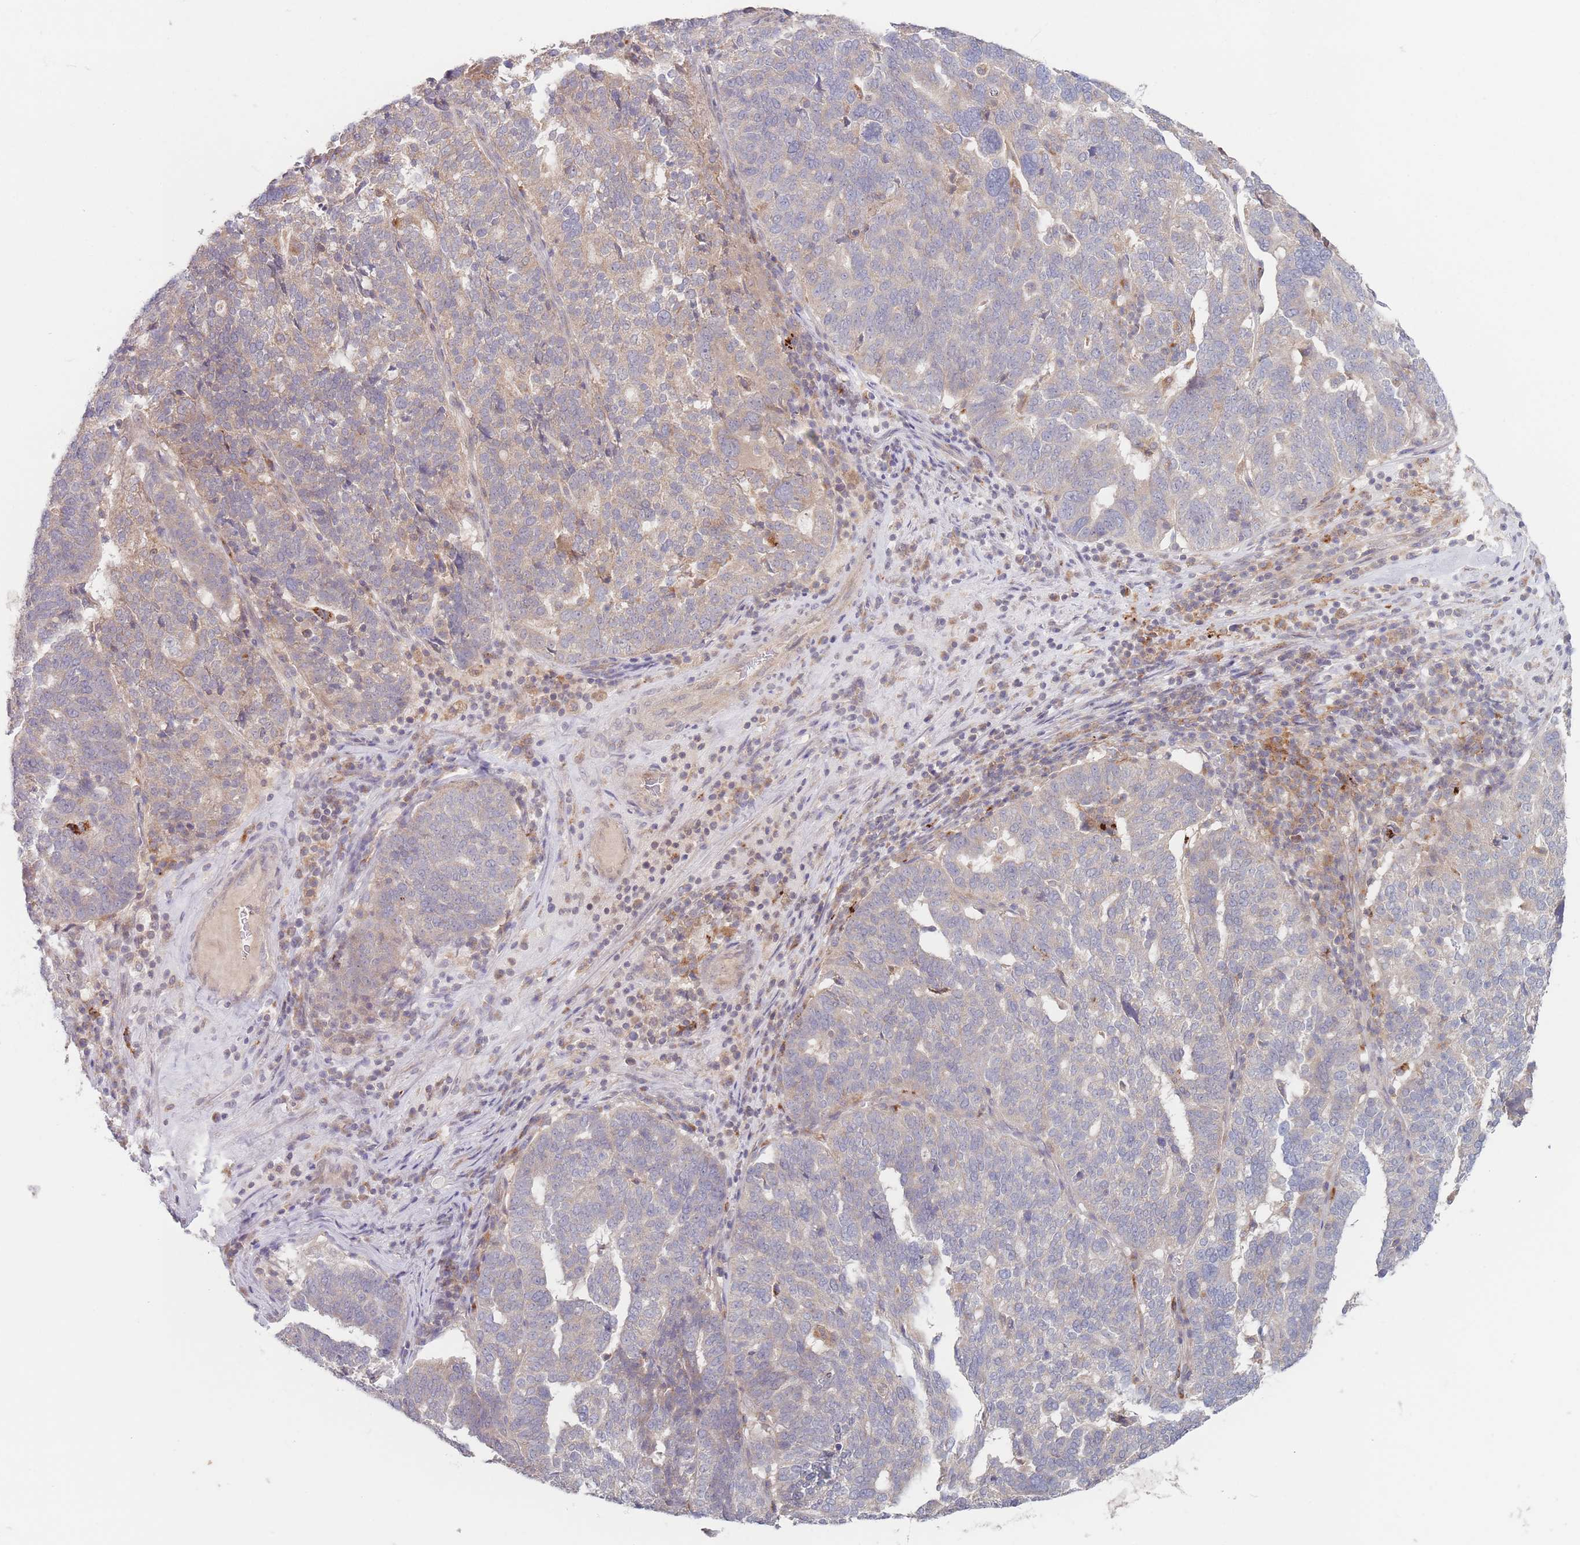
{"staining": {"intensity": "weak", "quantity": "<25%", "location": "cytoplasmic/membranous"}, "tissue": "ovarian cancer", "cell_type": "Tumor cells", "image_type": "cancer", "snomed": [{"axis": "morphology", "description": "Cystadenocarcinoma, serous, NOS"}, {"axis": "topography", "description": "Ovary"}], "caption": "High power microscopy image of an immunohistochemistry (IHC) histopathology image of serous cystadenocarcinoma (ovarian), revealing no significant expression in tumor cells.", "gene": "PPM1A", "patient": {"sex": "female", "age": 59}}